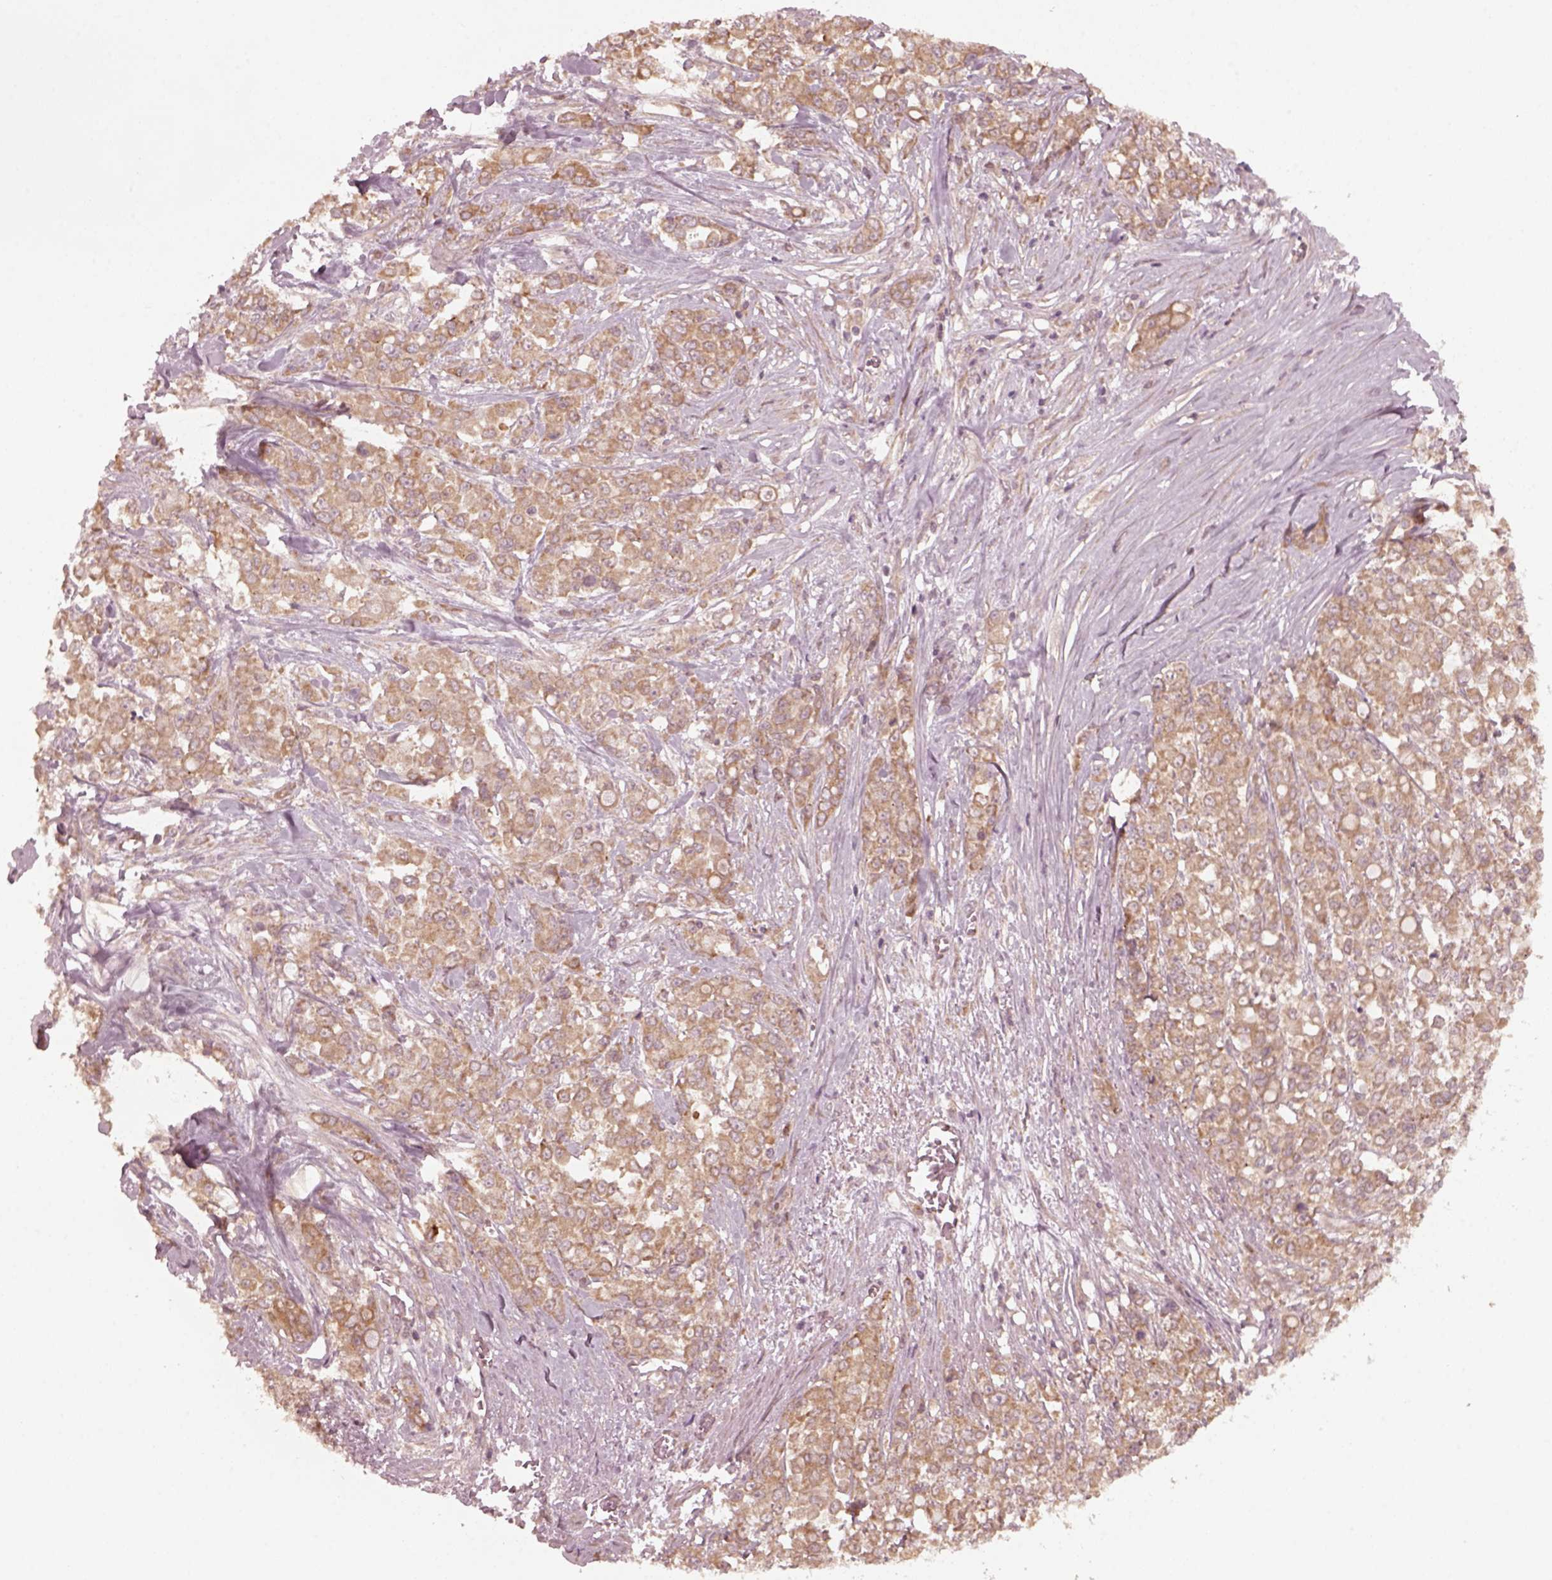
{"staining": {"intensity": "weak", "quantity": "25%-75%", "location": "cytoplasmic/membranous"}, "tissue": "stomach cancer", "cell_type": "Tumor cells", "image_type": "cancer", "snomed": [{"axis": "morphology", "description": "Adenocarcinoma, NOS"}, {"axis": "topography", "description": "Stomach"}], "caption": "Immunohistochemistry micrograph of human stomach cancer (adenocarcinoma) stained for a protein (brown), which displays low levels of weak cytoplasmic/membranous staining in approximately 25%-75% of tumor cells.", "gene": "FAF2", "patient": {"sex": "female", "age": 76}}